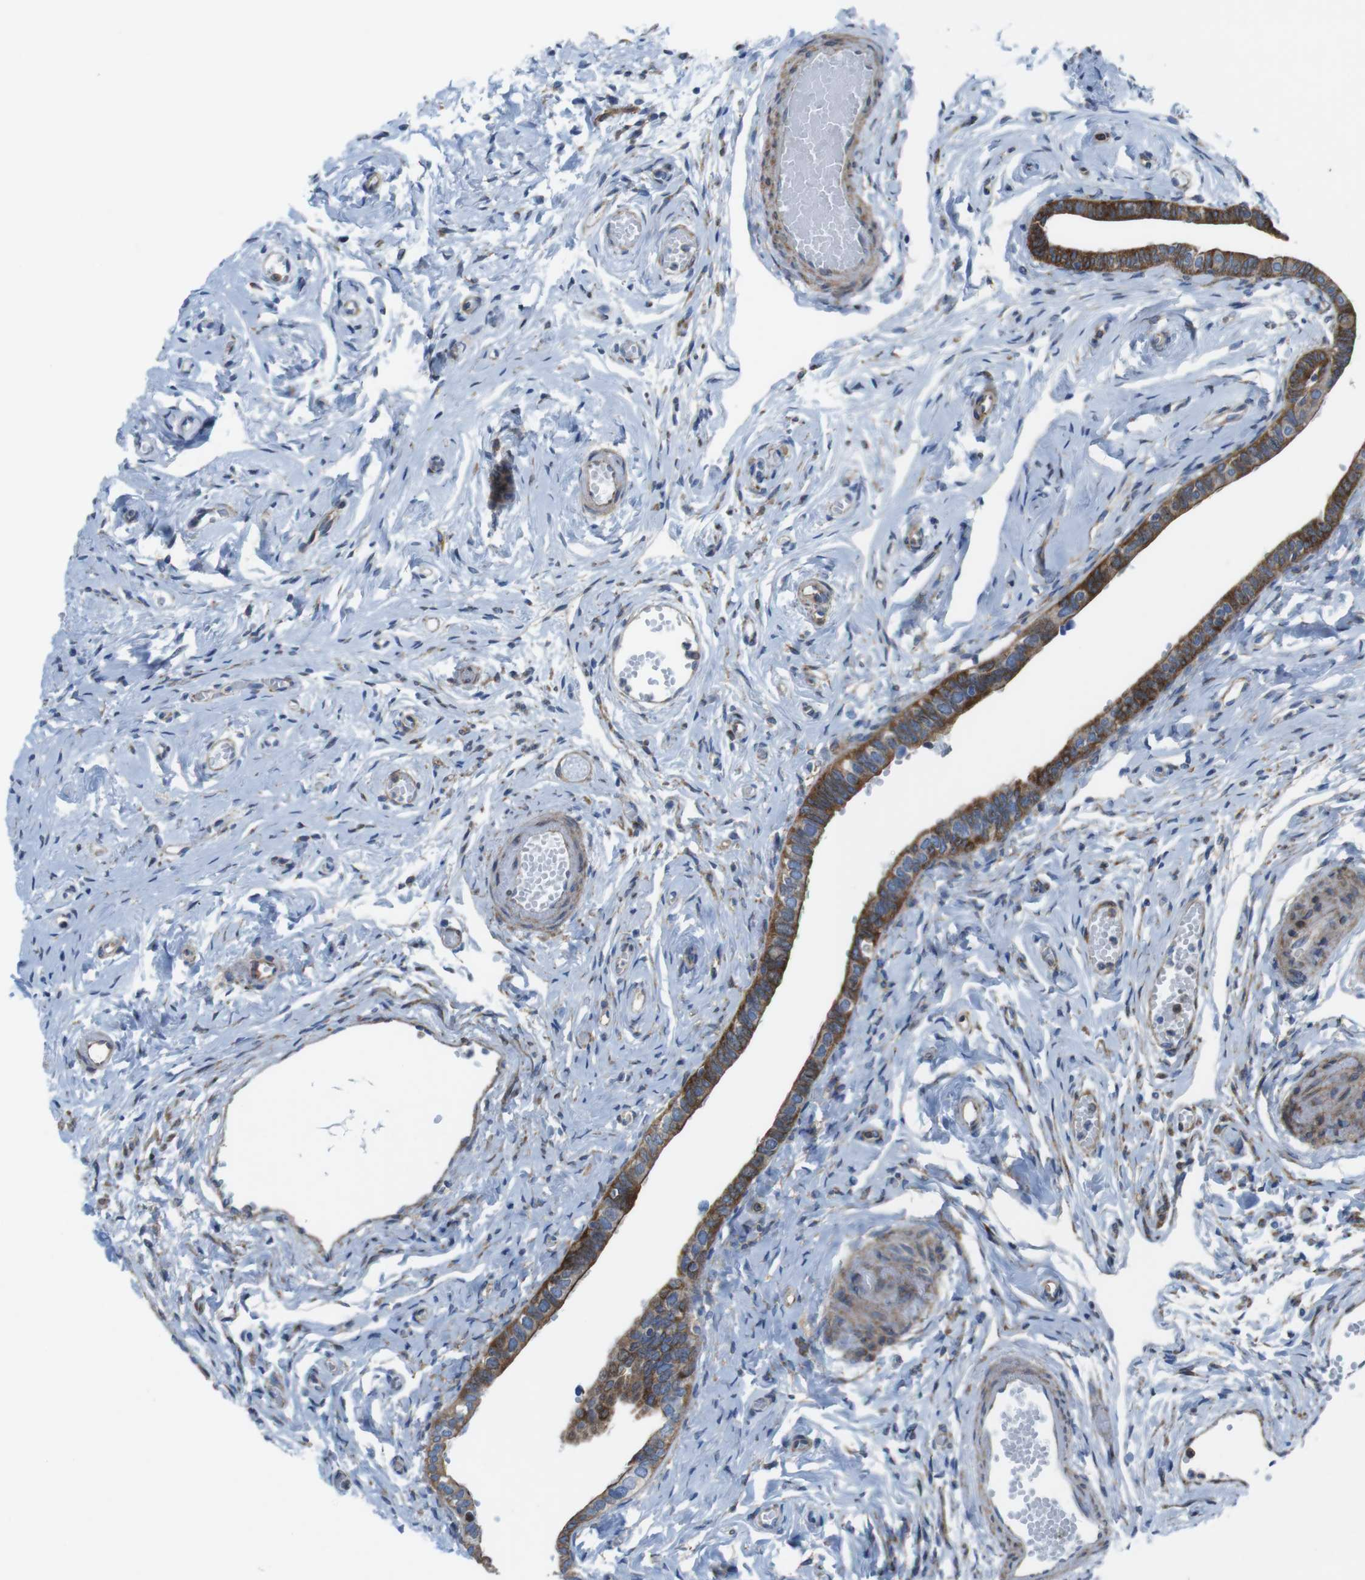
{"staining": {"intensity": "strong", "quantity": ">75%", "location": "cytoplasmic/membranous"}, "tissue": "fallopian tube", "cell_type": "Glandular cells", "image_type": "normal", "snomed": [{"axis": "morphology", "description": "Normal tissue, NOS"}, {"axis": "topography", "description": "Fallopian tube"}], "caption": "A brown stain labels strong cytoplasmic/membranous expression of a protein in glandular cells of benign fallopian tube. (DAB IHC, brown staining for protein, blue staining for nuclei).", "gene": "DIAPH2", "patient": {"sex": "female", "age": 71}}